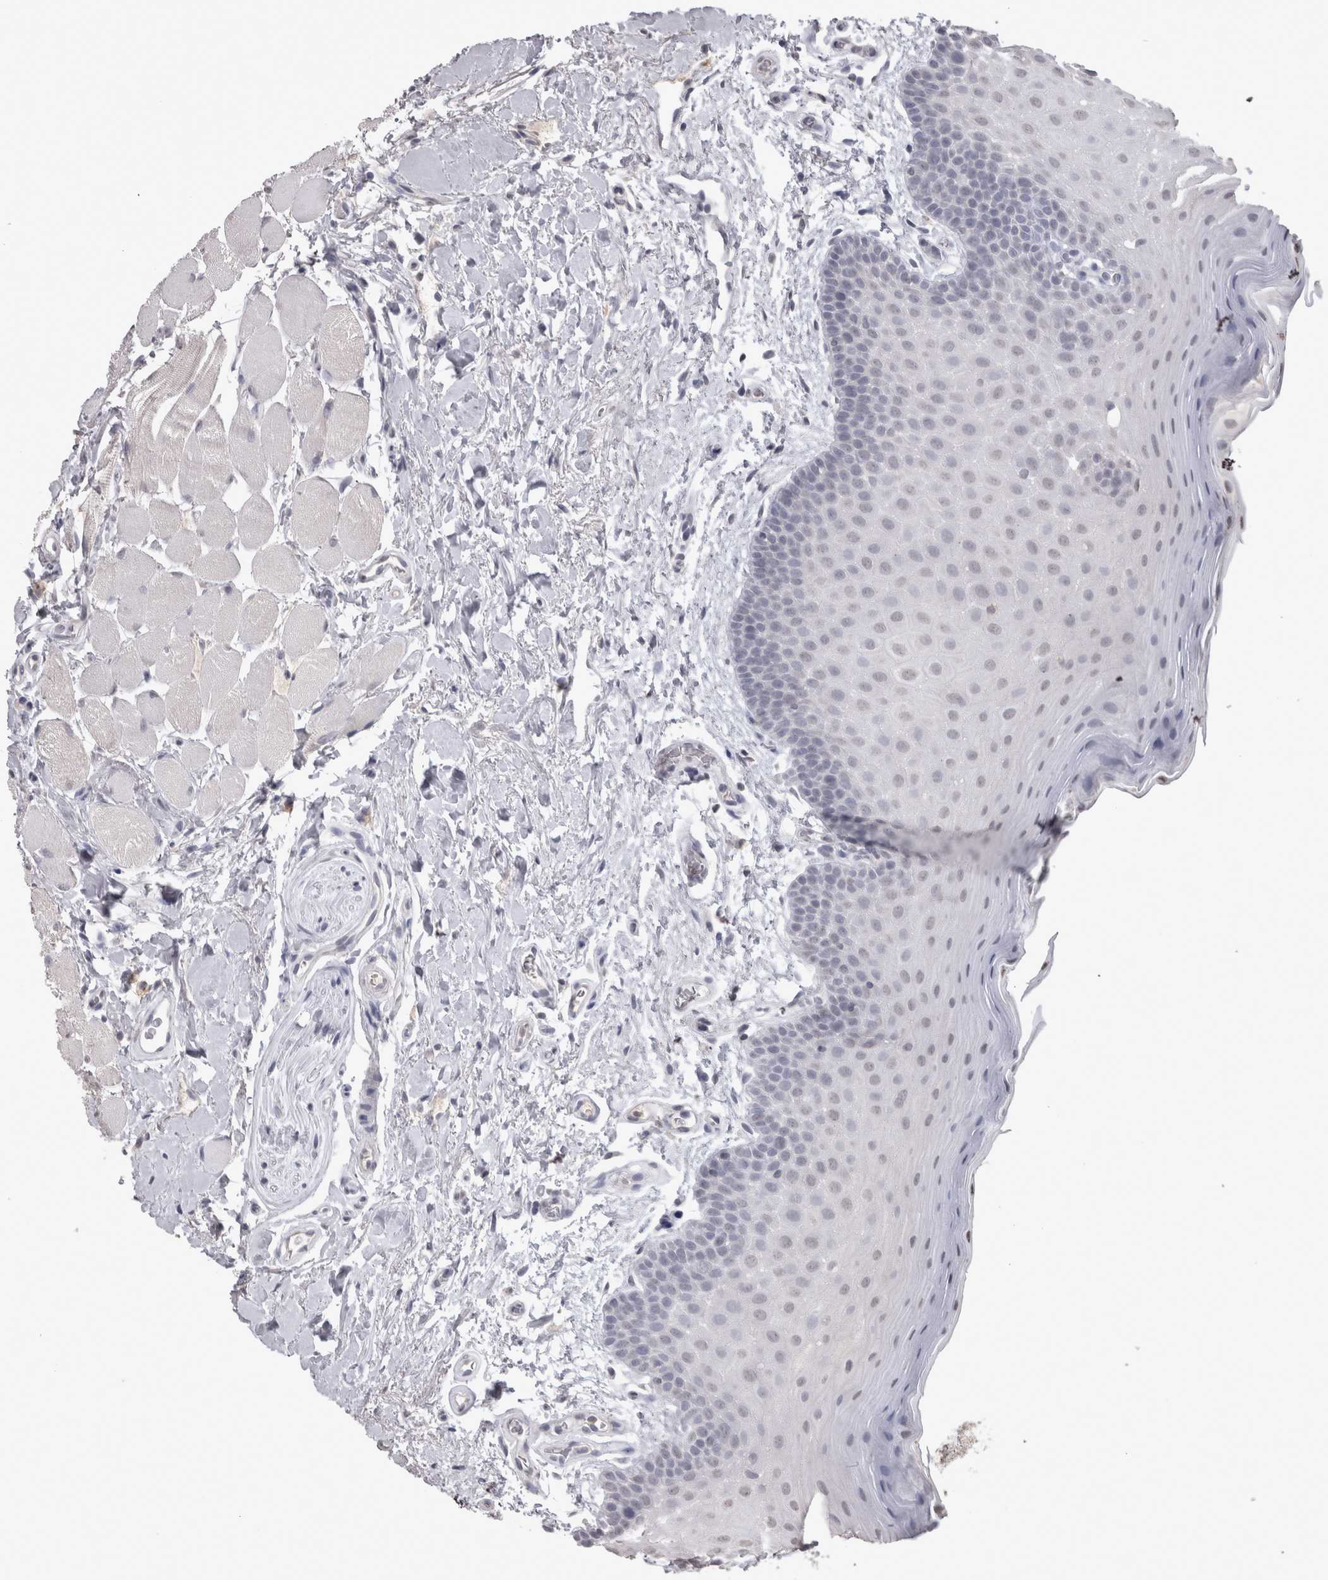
{"staining": {"intensity": "negative", "quantity": "none", "location": "none"}, "tissue": "oral mucosa", "cell_type": "Squamous epithelial cells", "image_type": "normal", "snomed": [{"axis": "morphology", "description": "Normal tissue, NOS"}, {"axis": "topography", "description": "Oral tissue"}], "caption": "Immunohistochemistry of unremarkable human oral mucosa displays no expression in squamous epithelial cells.", "gene": "LAX1", "patient": {"sex": "male", "age": 62}}